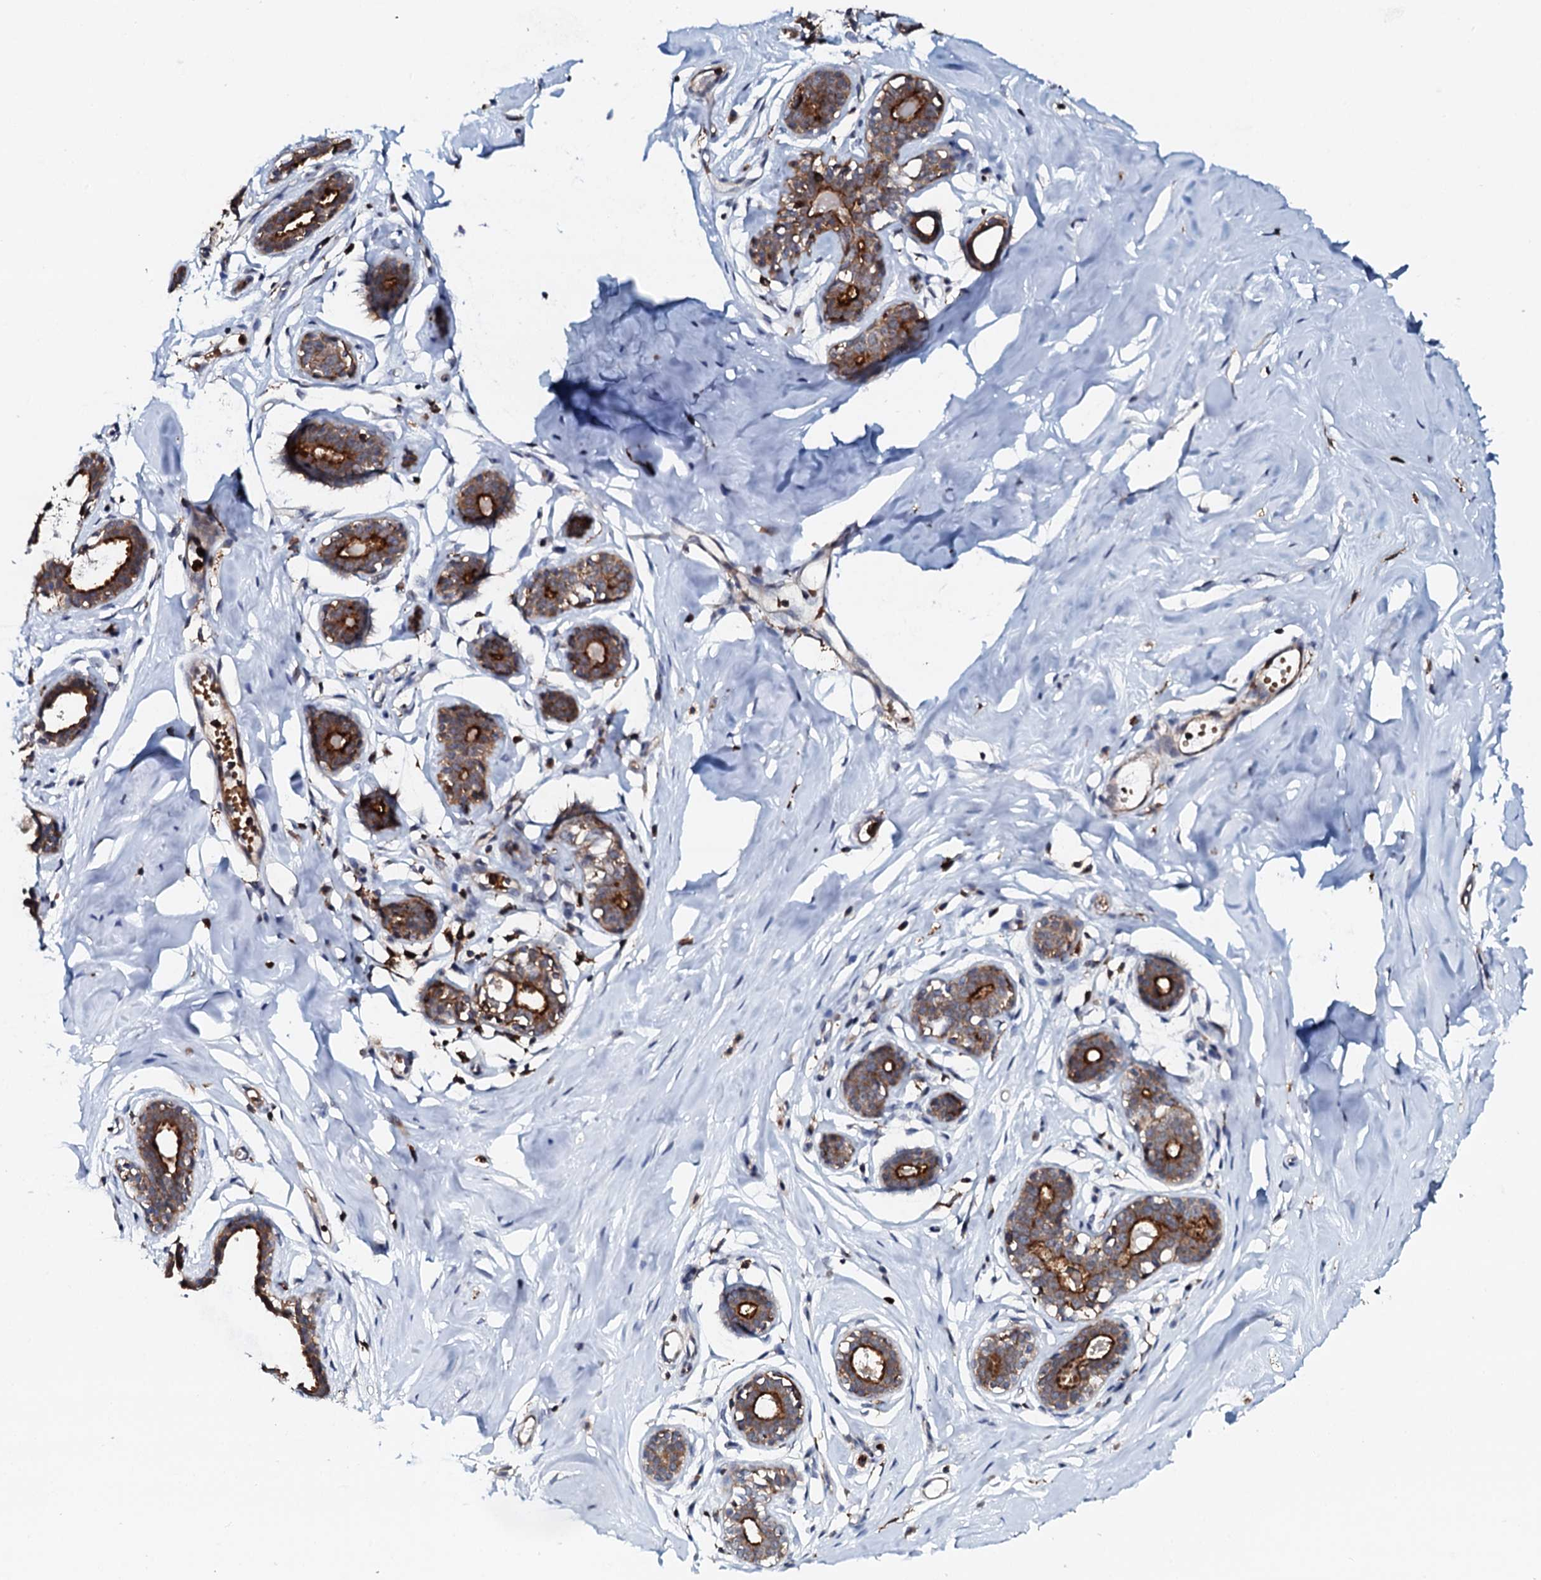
{"staining": {"intensity": "negative", "quantity": "none", "location": "none"}, "tissue": "breast", "cell_type": "Adipocytes", "image_type": "normal", "snomed": [{"axis": "morphology", "description": "Normal tissue, NOS"}, {"axis": "morphology", "description": "Adenoma, NOS"}, {"axis": "topography", "description": "Breast"}], "caption": "Immunohistochemical staining of benign human breast shows no significant staining in adipocytes.", "gene": "VAMP8", "patient": {"sex": "female", "age": 23}}